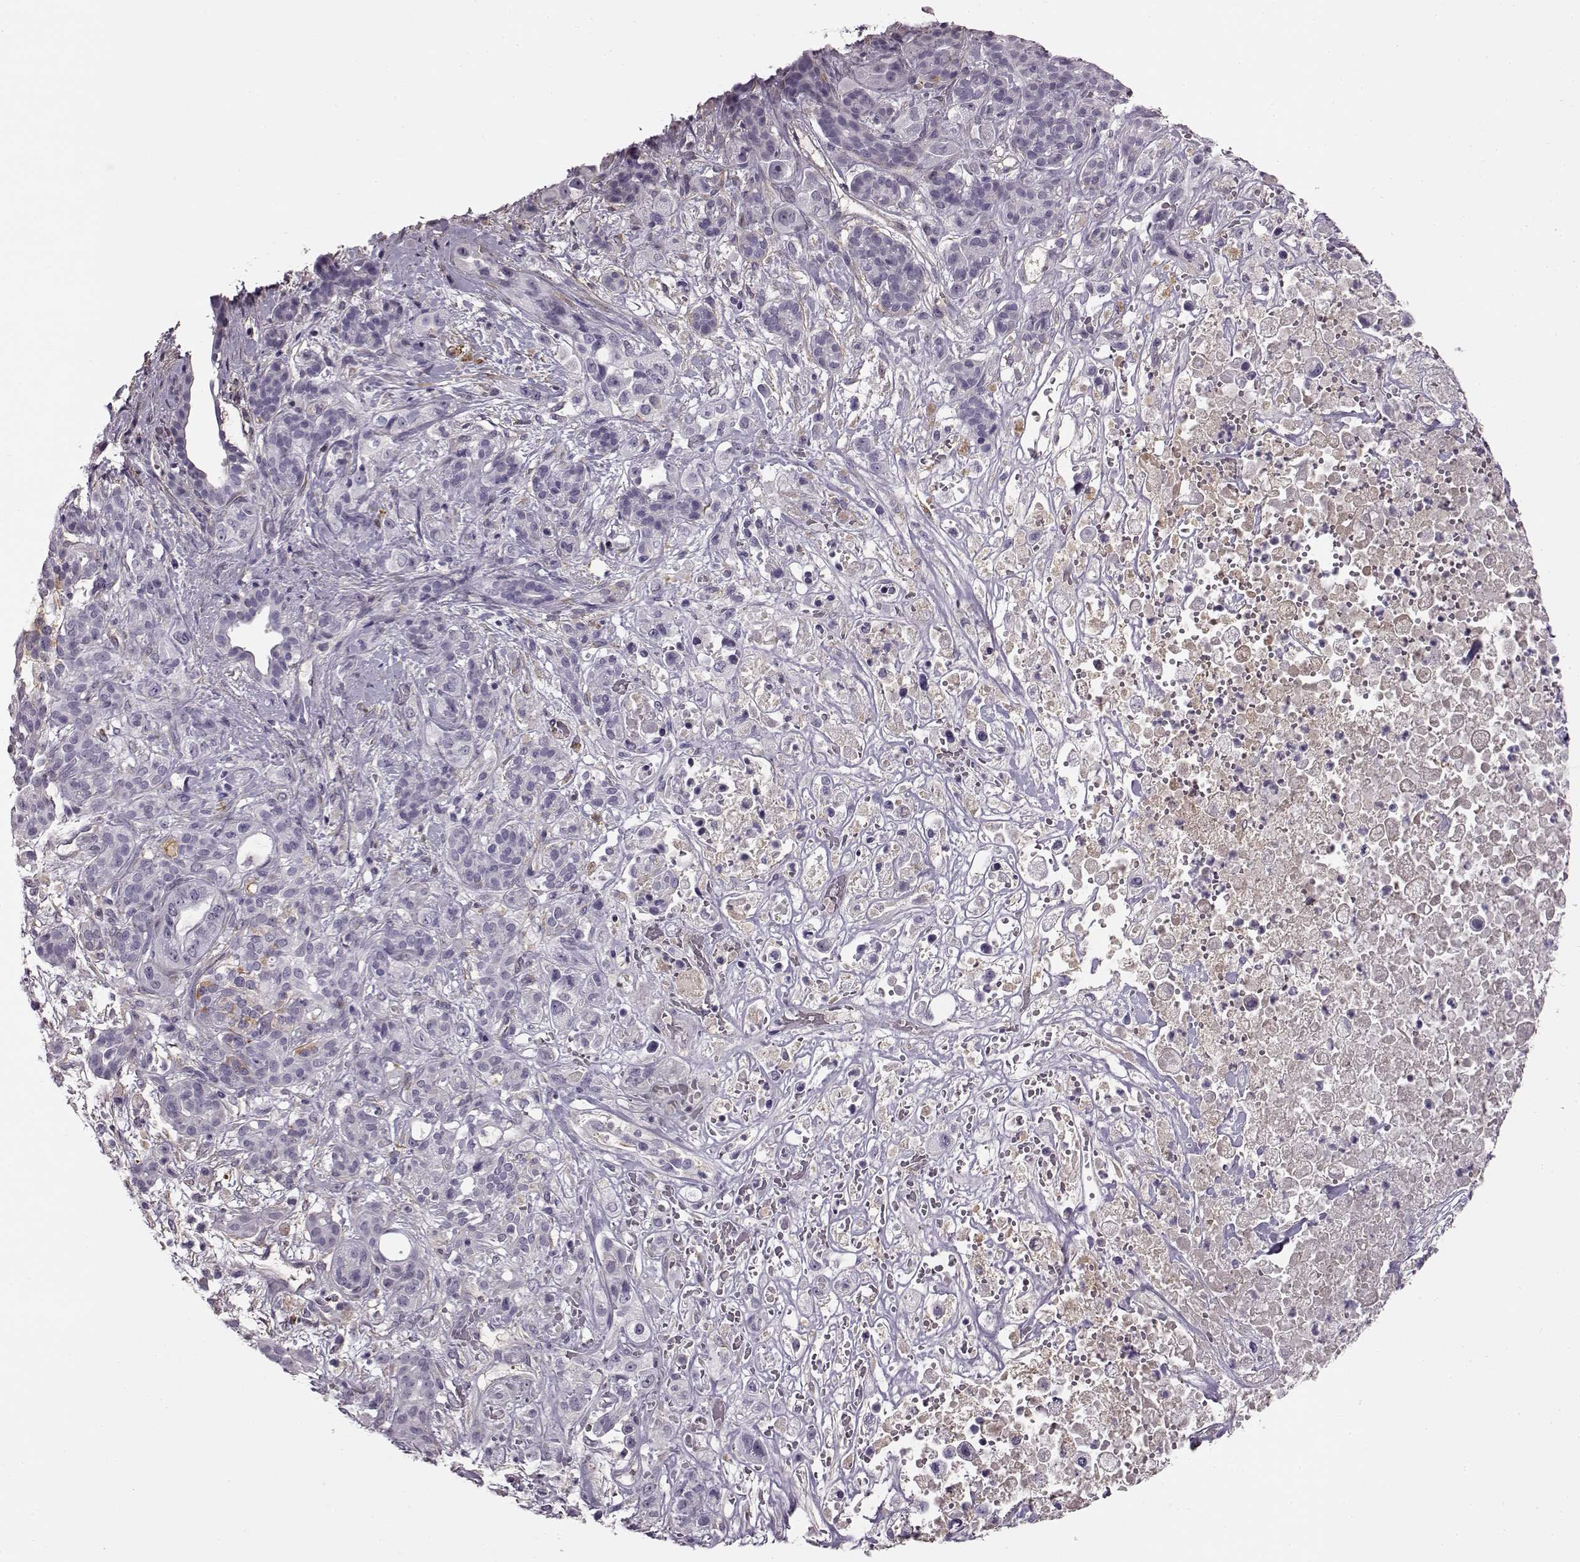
{"staining": {"intensity": "negative", "quantity": "none", "location": "none"}, "tissue": "pancreatic cancer", "cell_type": "Tumor cells", "image_type": "cancer", "snomed": [{"axis": "morphology", "description": "Adenocarcinoma, NOS"}, {"axis": "topography", "description": "Pancreas"}], "caption": "Tumor cells show no significant protein expression in pancreatic adenocarcinoma. (DAB (3,3'-diaminobenzidine) IHC with hematoxylin counter stain).", "gene": "TRIM69", "patient": {"sex": "male", "age": 44}}